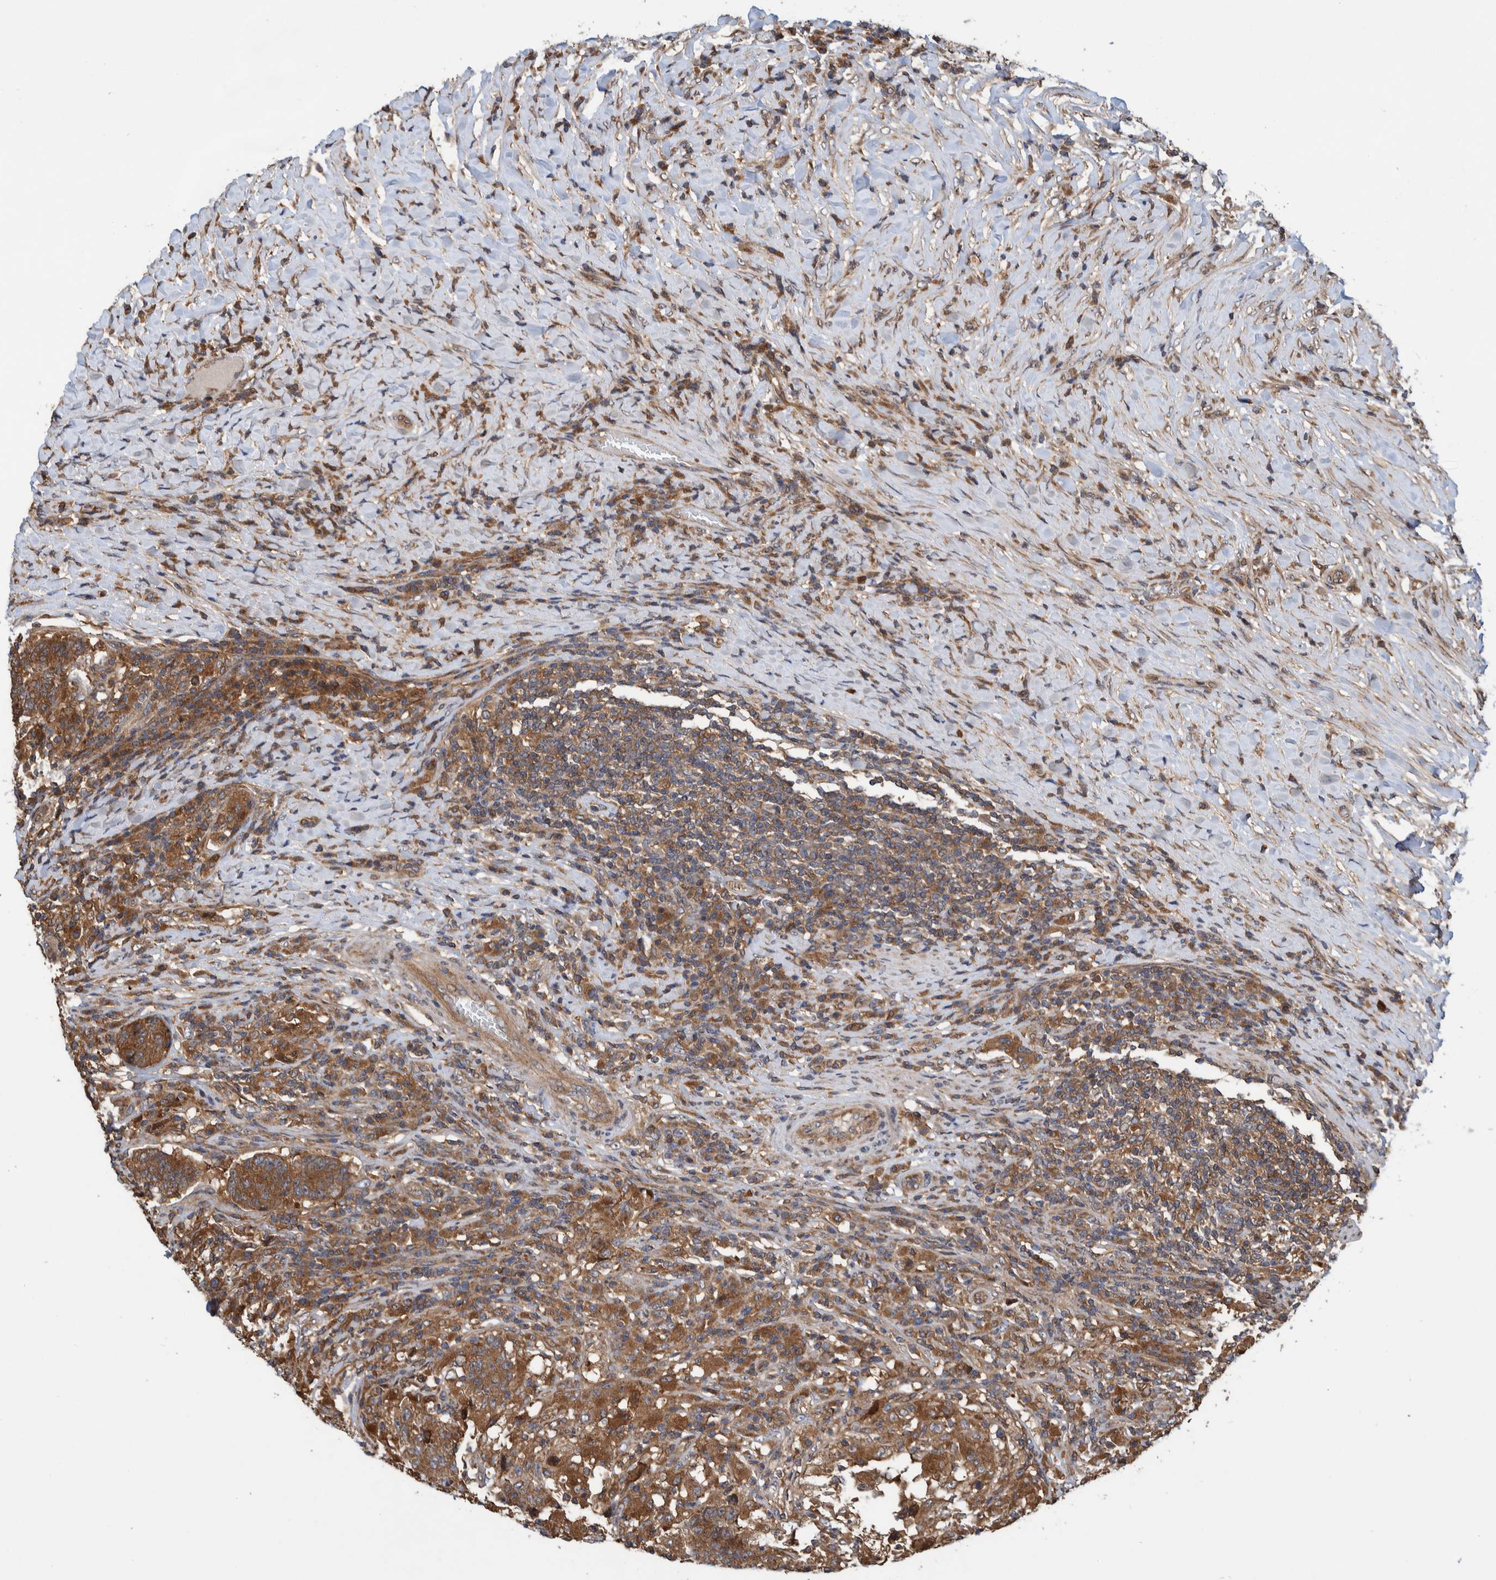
{"staining": {"intensity": "strong", "quantity": ">75%", "location": "cytoplasmic/membranous"}, "tissue": "colorectal cancer", "cell_type": "Tumor cells", "image_type": "cancer", "snomed": [{"axis": "morphology", "description": "Normal tissue, NOS"}, {"axis": "morphology", "description": "Adenocarcinoma, NOS"}, {"axis": "topography", "description": "Colon"}], "caption": "A histopathology image of colorectal cancer stained for a protein displays strong cytoplasmic/membranous brown staining in tumor cells. The staining is performed using DAB brown chromogen to label protein expression. The nuclei are counter-stained blue using hematoxylin.", "gene": "CCDC57", "patient": {"sex": "female", "age": 75}}